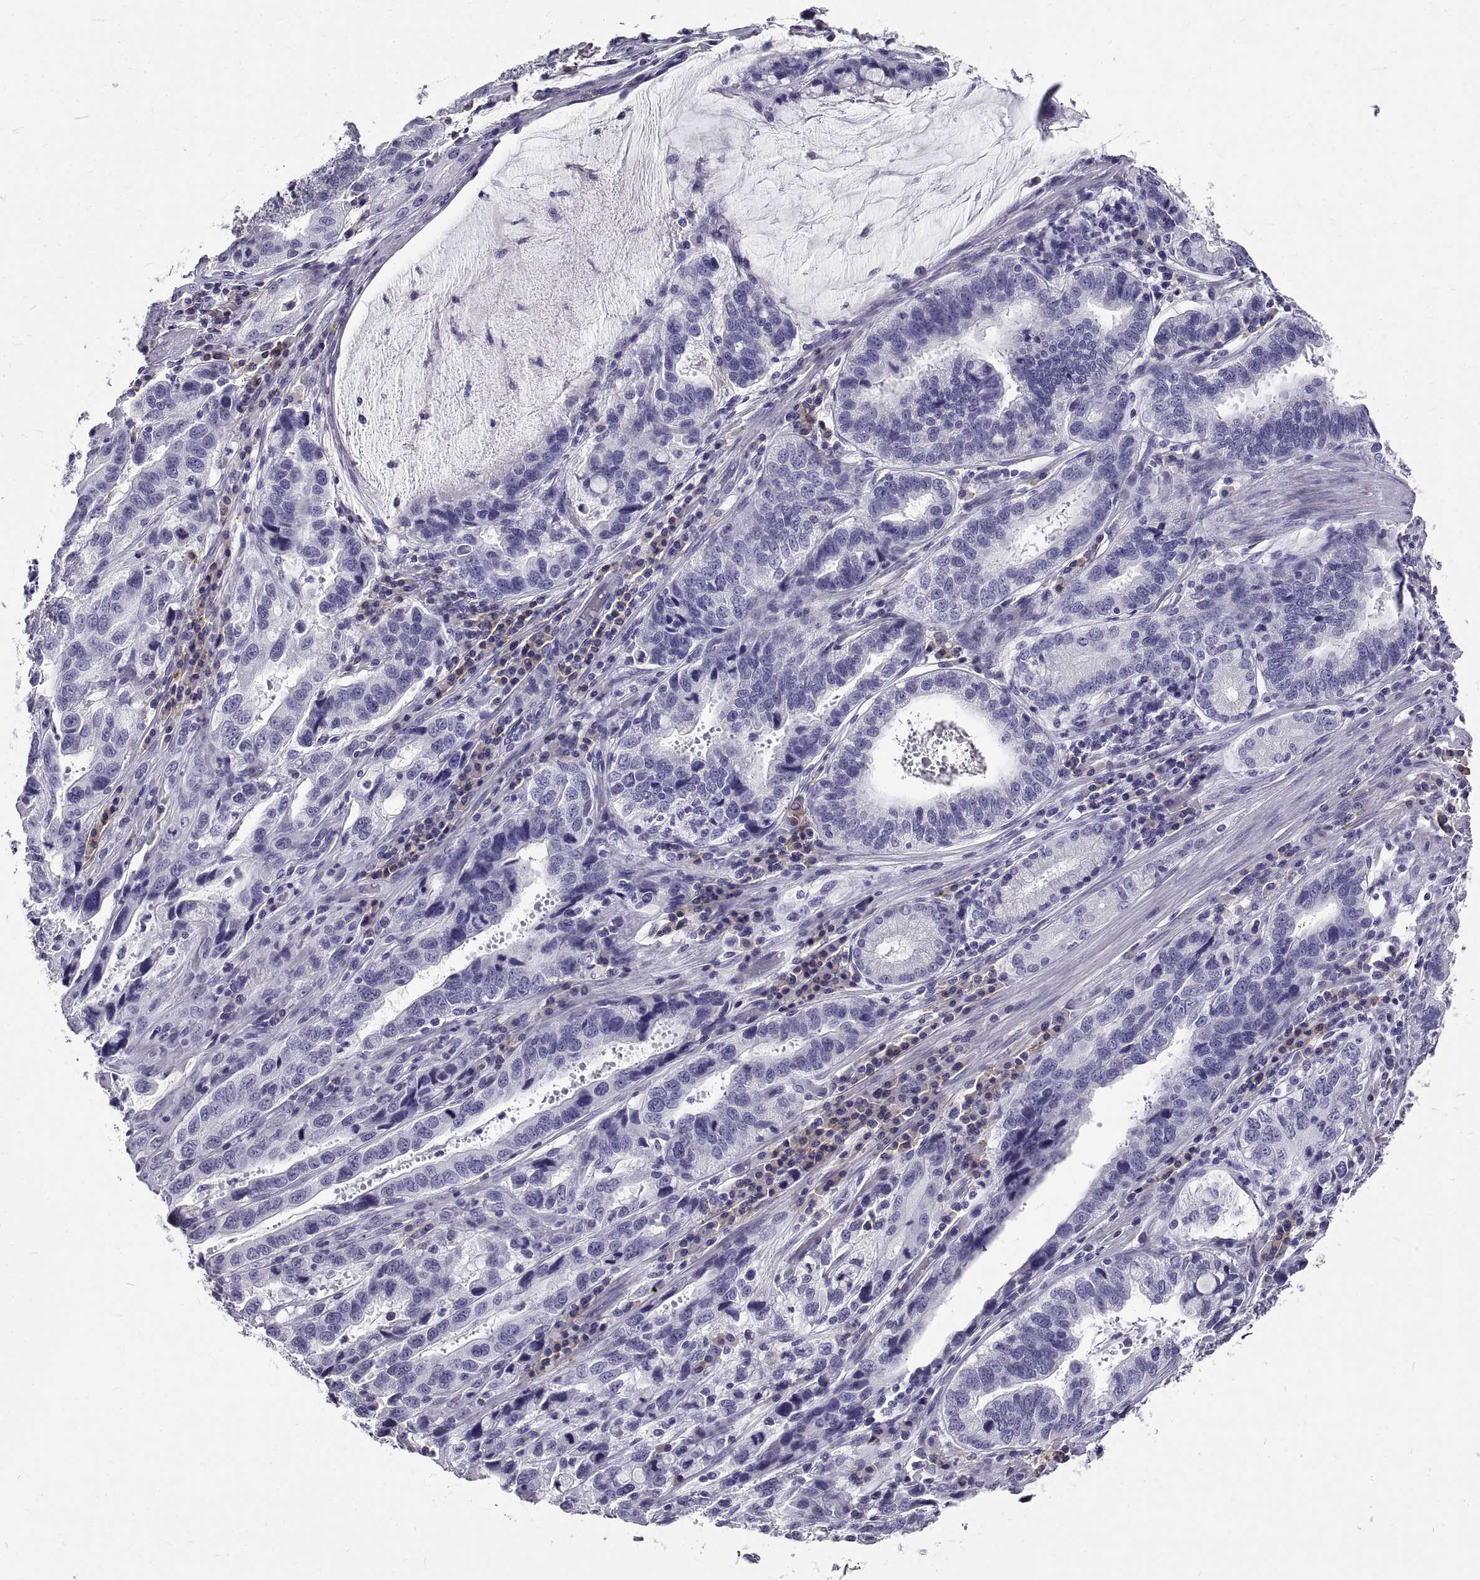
{"staining": {"intensity": "negative", "quantity": "none", "location": "none"}, "tissue": "stomach cancer", "cell_type": "Tumor cells", "image_type": "cancer", "snomed": [{"axis": "morphology", "description": "Adenocarcinoma, NOS"}, {"axis": "topography", "description": "Stomach, lower"}], "caption": "Immunohistochemical staining of human adenocarcinoma (stomach) reveals no significant positivity in tumor cells.", "gene": "GNG12", "patient": {"sex": "female", "age": 76}}